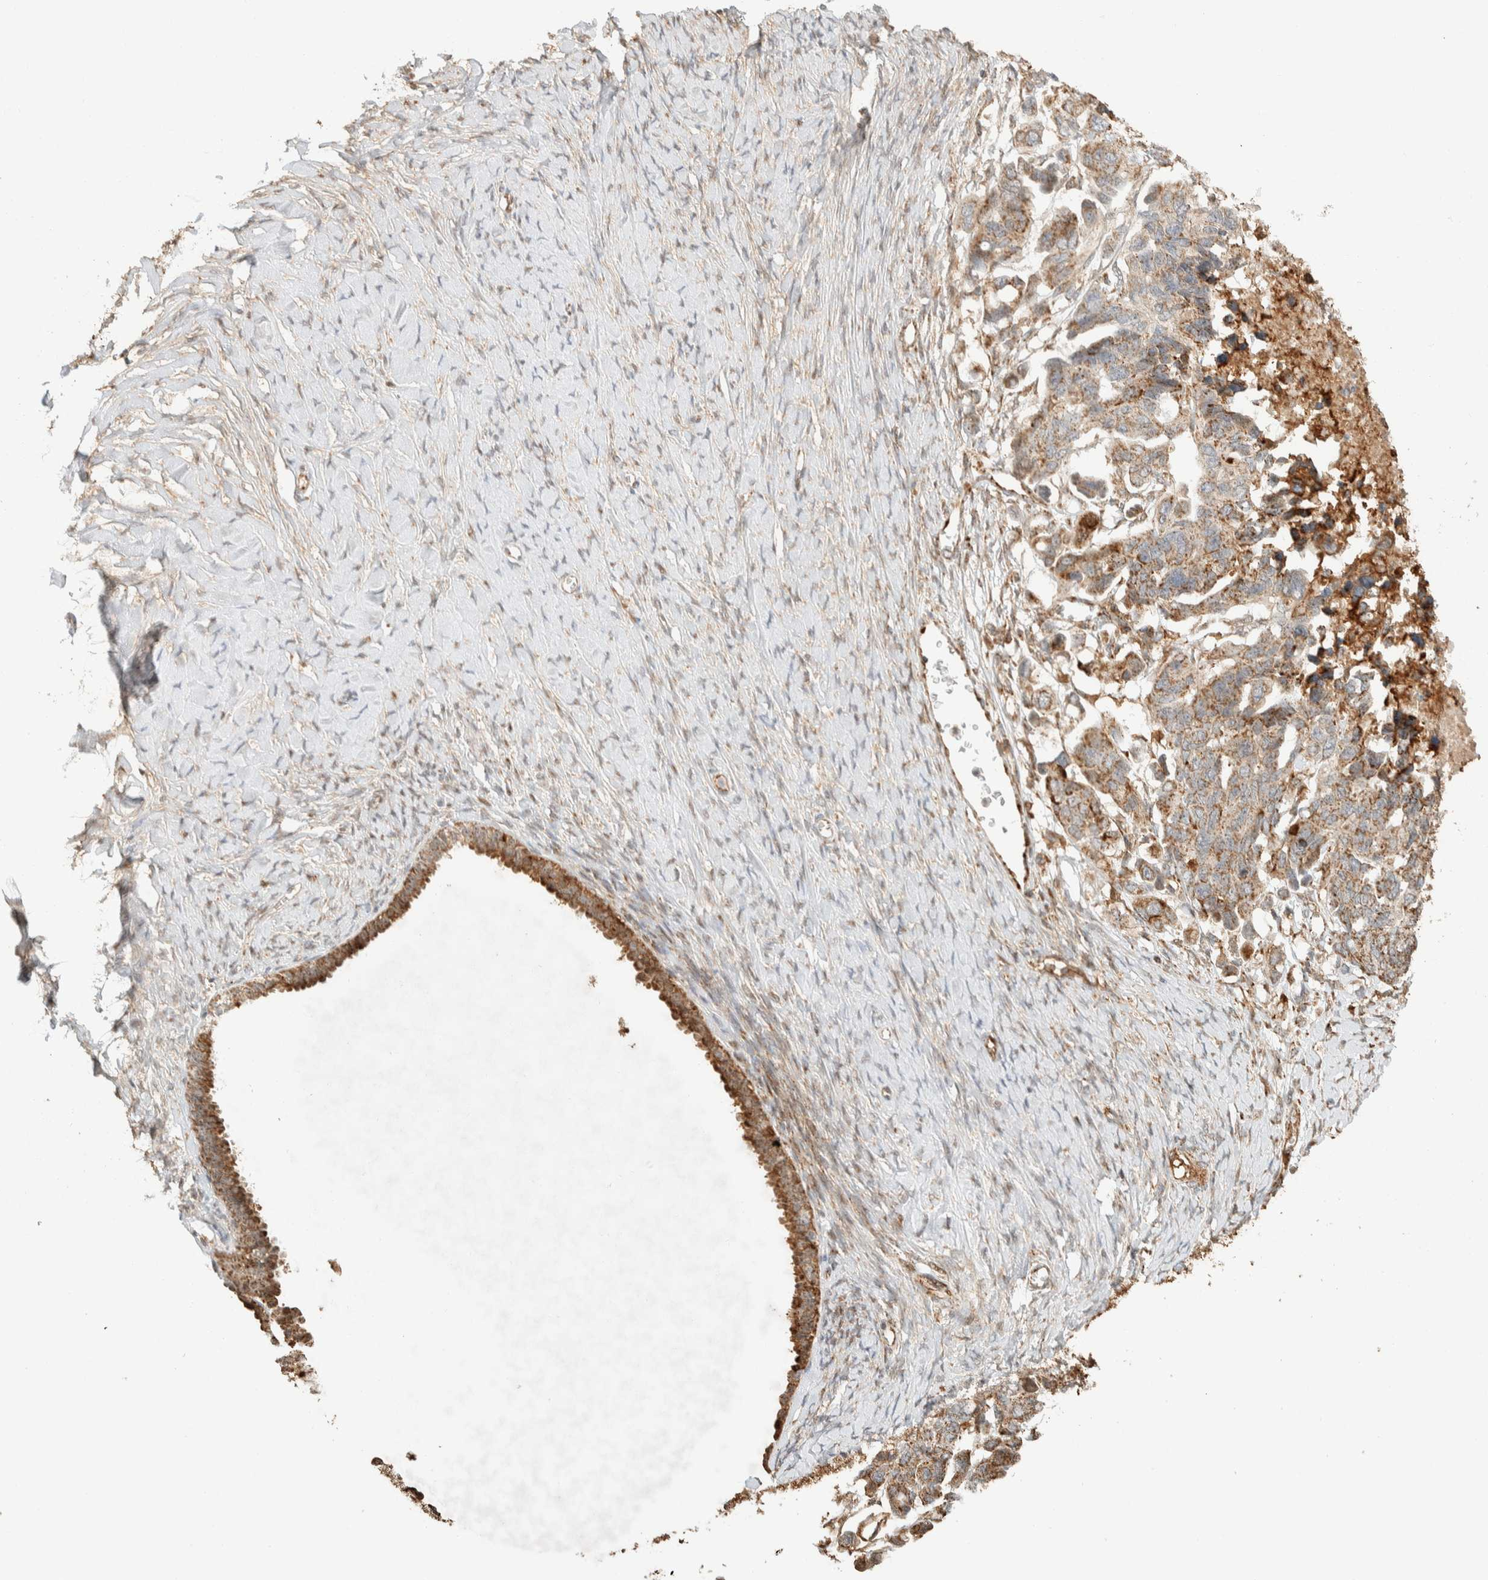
{"staining": {"intensity": "moderate", "quantity": ">75%", "location": "cytoplasmic/membranous"}, "tissue": "ovarian cancer", "cell_type": "Tumor cells", "image_type": "cancer", "snomed": [{"axis": "morphology", "description": "Cystadenocarcinoma, serous, NOS"}, {"axis": "topography", "description": "Ovary"}], "caption": "DAB immunohistochemical staining of human ovarian serous cystadenocarcinoma reveals moderate cytoplasmic/membranous protein staining in approximately >75% of tumor cells.", "gene": "KIF9", "patient": {"sex": "female", "age": 79}}